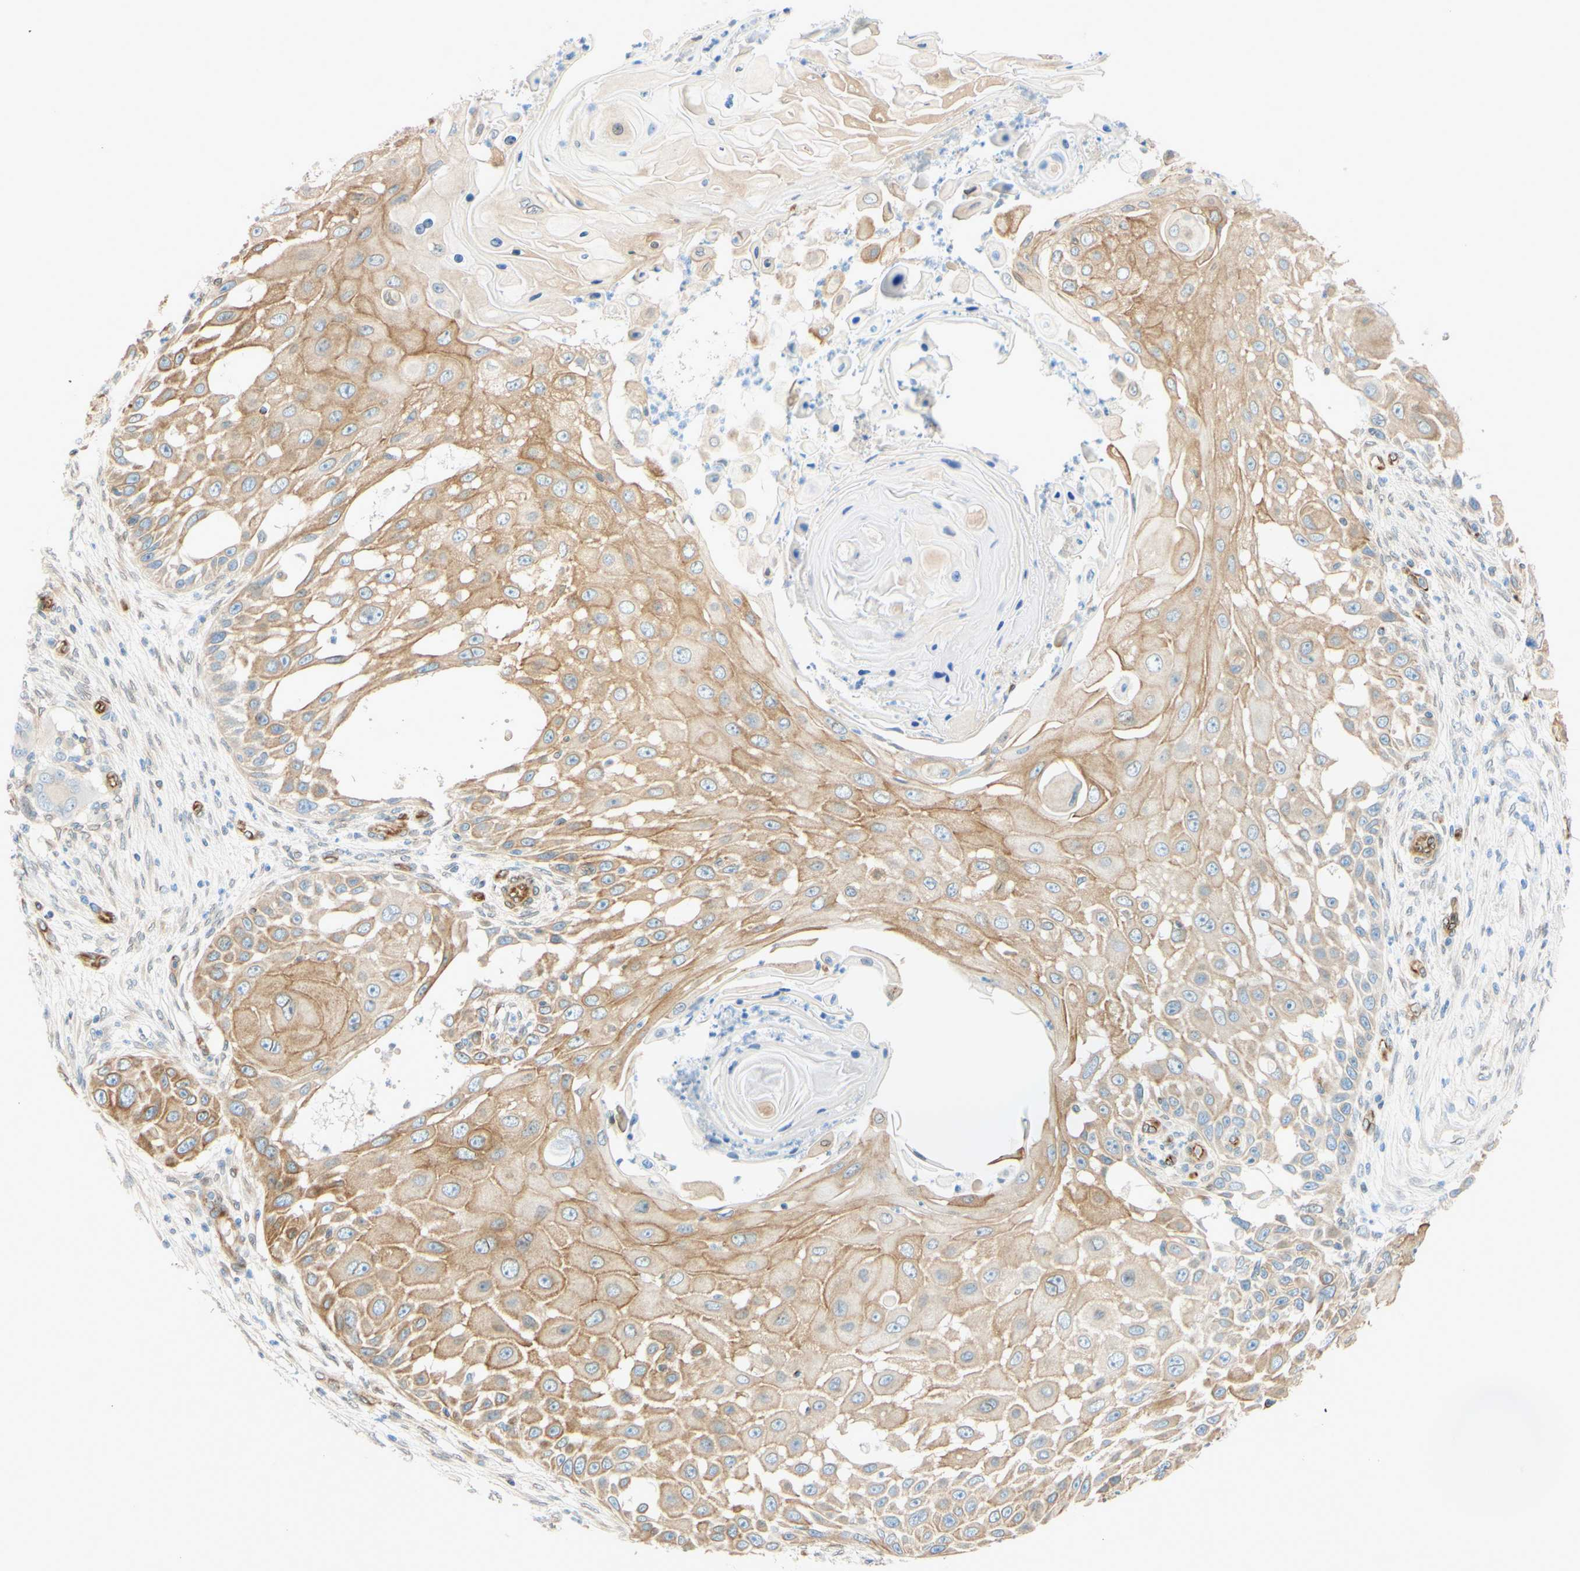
{"staining": {"intensity": "moderate", "quantity": "25%-75%", "location": "cytoplasmic/membranous"}, "tissue": "skin cancer", "cell_type": "Tumor cells", "image_type": "cancer", "snomed": [{"axis": "morphology", "description": "Squamous cell carcinoma, NOS"}, {"axis": "topography", "description": "Skin"}], "caption": "Human skin squamous cell carcinoma stained with a protein marker shows moderate staining in tumor cells.", "gene": "ENDOD1", "patient": {"sex": "female", "age": 44}}